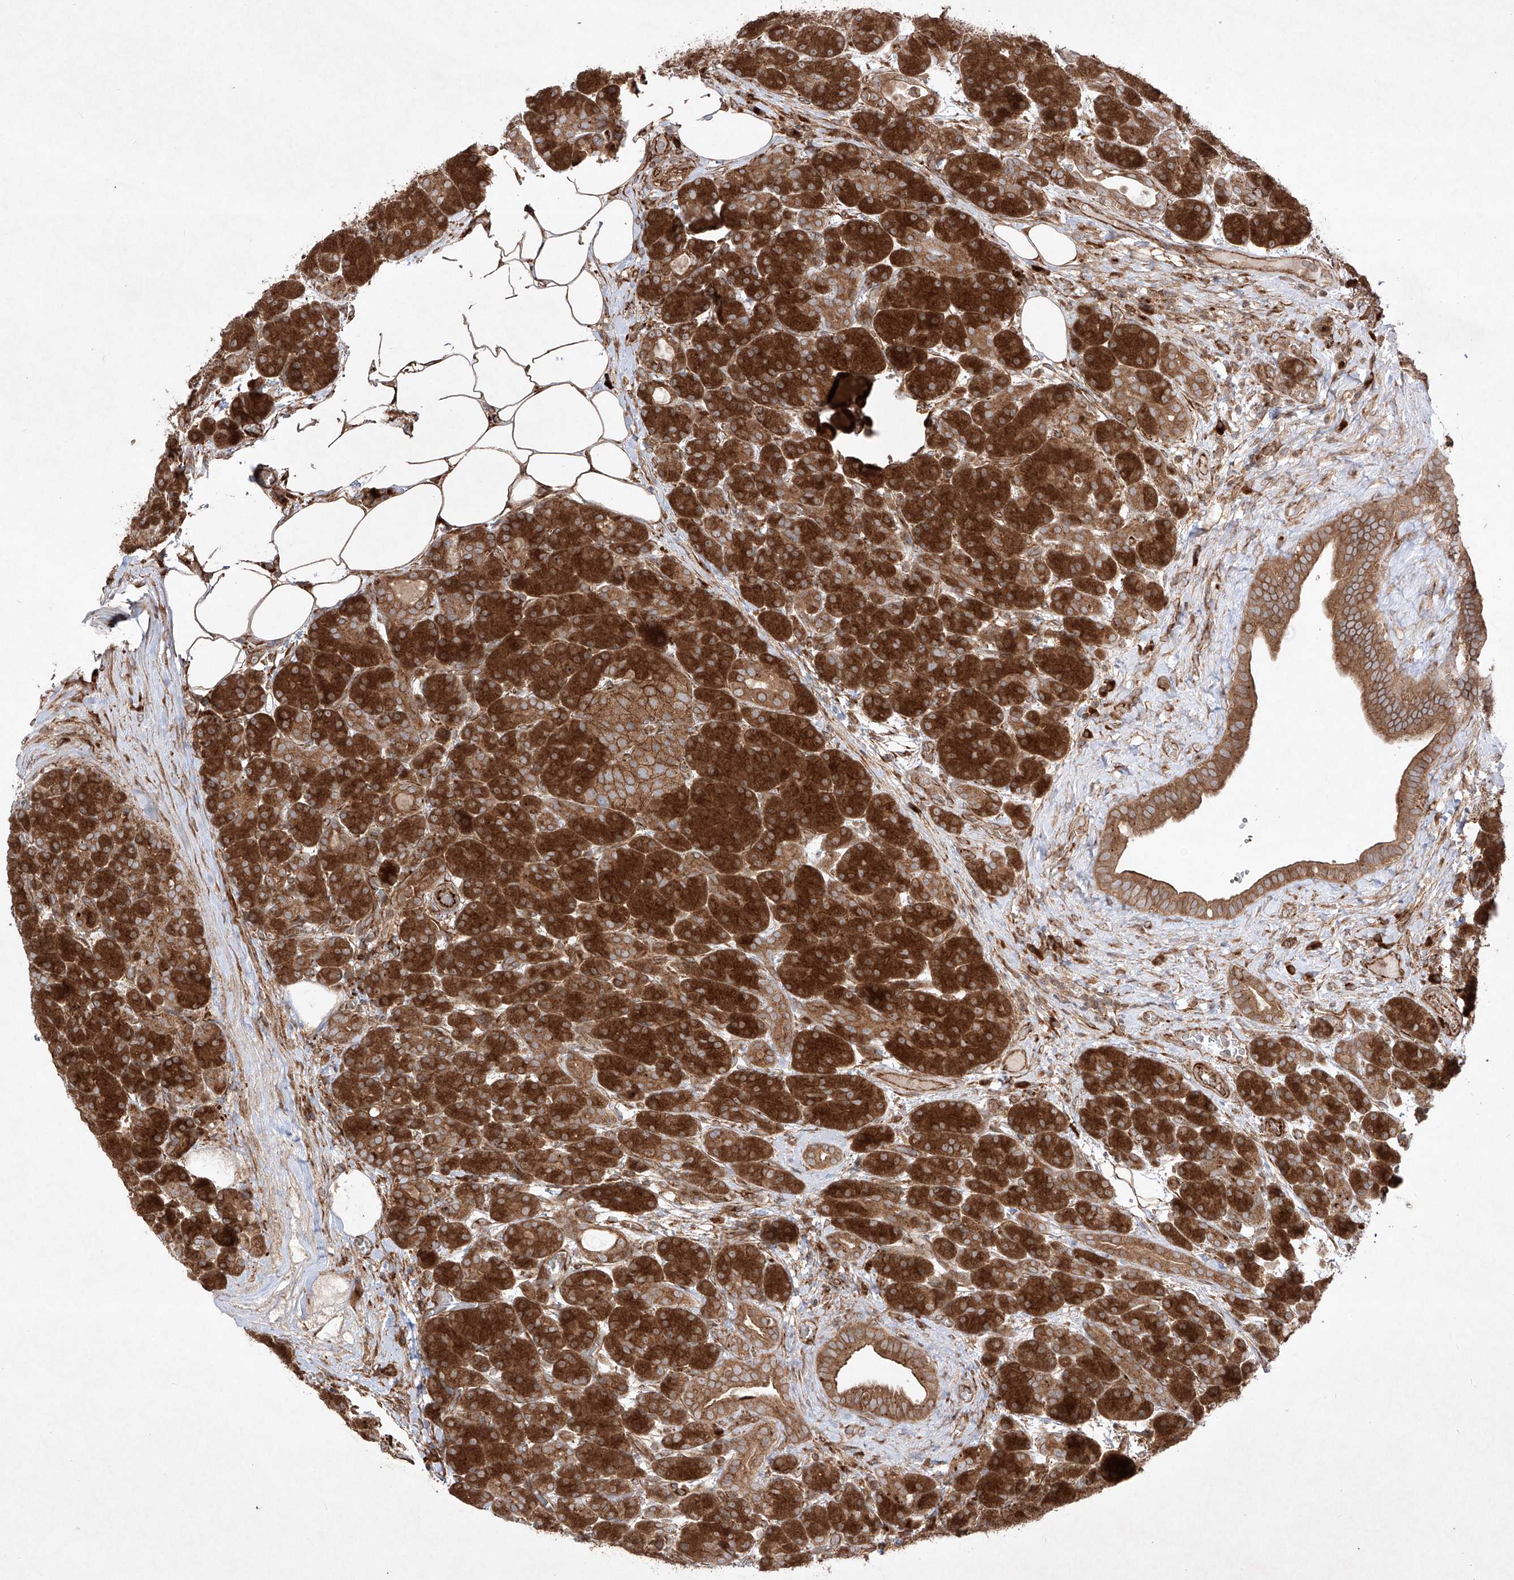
{"staining": {"intensity": "strong", "quantity": ">75%", "location": "cytoplasmic/membranous"}, "tissue": "pancreas", "cell_type": "Exocrine glandular cells", "image_type": "normal", "snomed": [{"axis": "morphology", "description": "Normal tissue, NOS"}, {"axis": "topography", "description": "Pancreas"}], "caption": "DAB (3,3'-diaminobenzidine) immunohistochemical staining of benign pancreas displays strong cytoplasmic/membranous protein expression in about >75% of exocrine glandular cells.", "gene": "YKT6", "patient": {"sex": "male", "age": 63}}